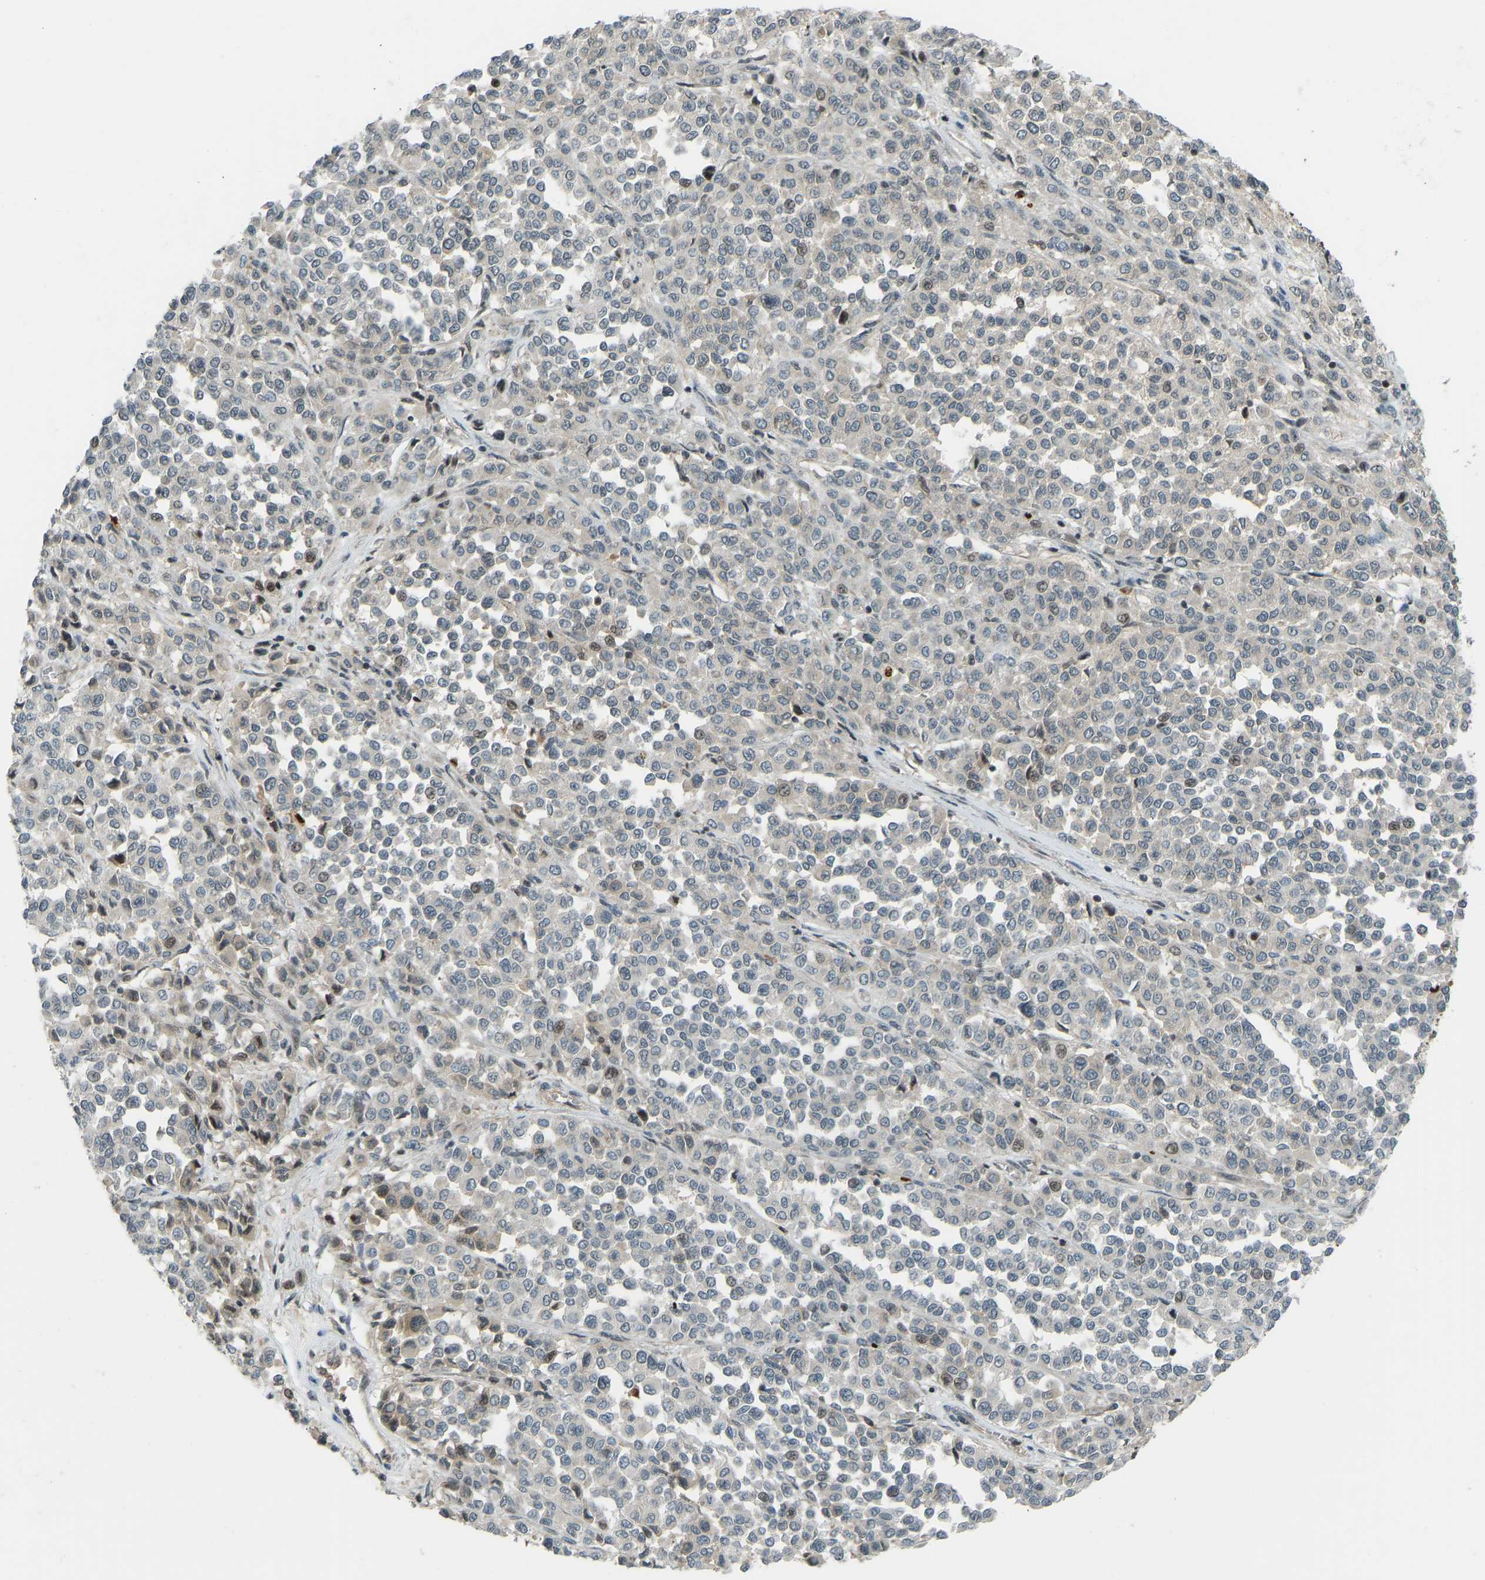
{"staining": {"intensity": "negative", "quantity": "none", "location": "none"}, "tissue": "melanoma", "cell_type": "Tumor cells", "image_type": "cancer", "snomed": [{"axis": "morphology", "description": "Malignant melanoma, Metastatic site"}, {"axis": "topography", "description": "Pancreas"}], "caption": "Tumor cells are negative for brown protein staining in melanoma. (DAB IHC visualized using brightfield microscopy, high magnification).", "gene": "SVOPL", "patient": {"sex": "female", "age": 30}}